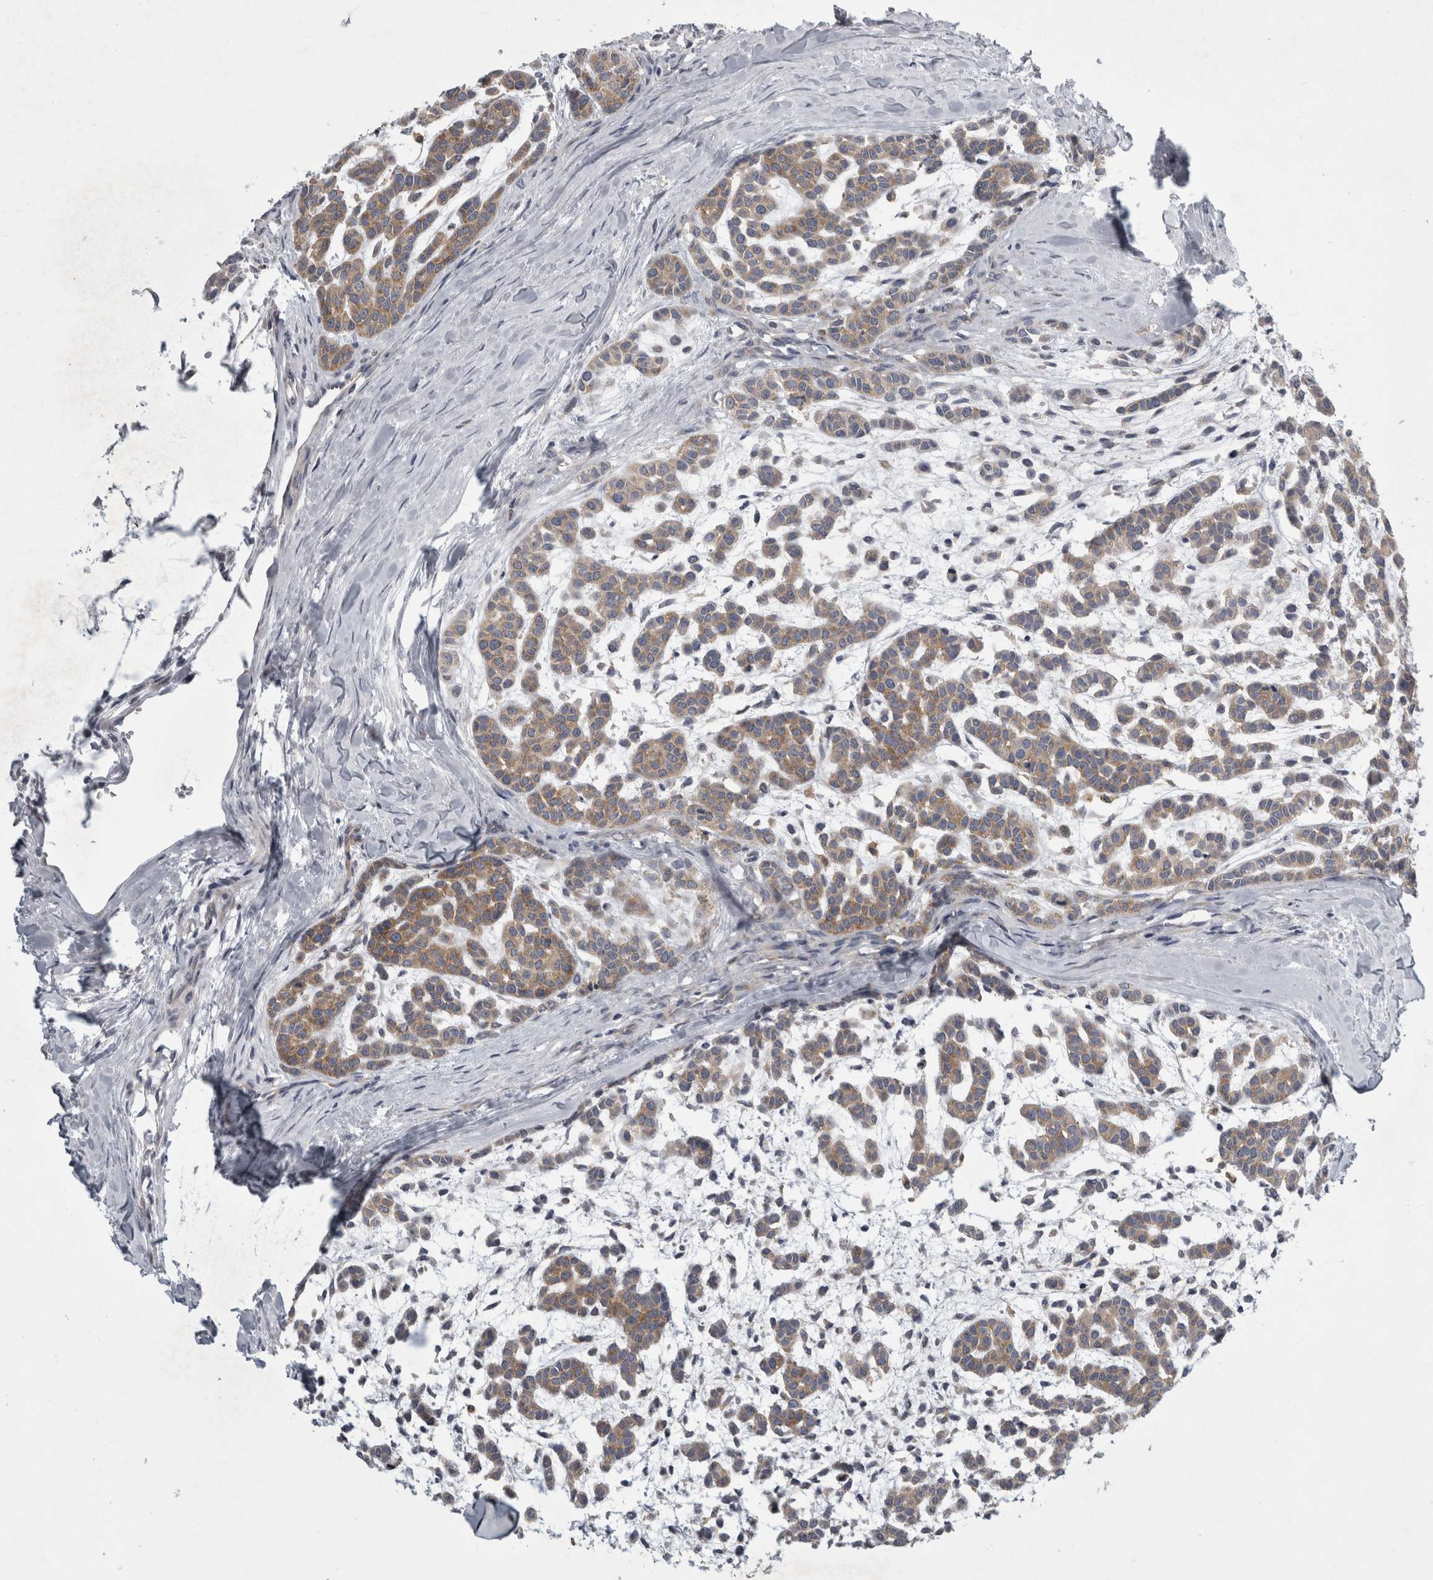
{"staining": {"intensity": "moderate", "quantity": ">75%", "location": "cytoplasmic/membranous"}, "tissue": "head and neck cancer", "cell_type": "Tumor cells", "image_type": "cancer", "snomed": [{"axis": "morphology", "description": "Adenocarcinoma, NOS"}, {"axis": "morphology", "description": "Adenoma, NOS"}, {"axis": "topography", "description": "Head-Neck"}], "caption": "The immunohistochemical stain highlights moderate cytoplasmic/membranous expression in tumor cells of head and neck cancer (adenoma) tissue. (DAB (3,3'-diaminobenzidine) IHC with brightfield microscopy, high magnification).", "gene": "PRRC2C", "patient": {"sex": "female", "age": 55}}